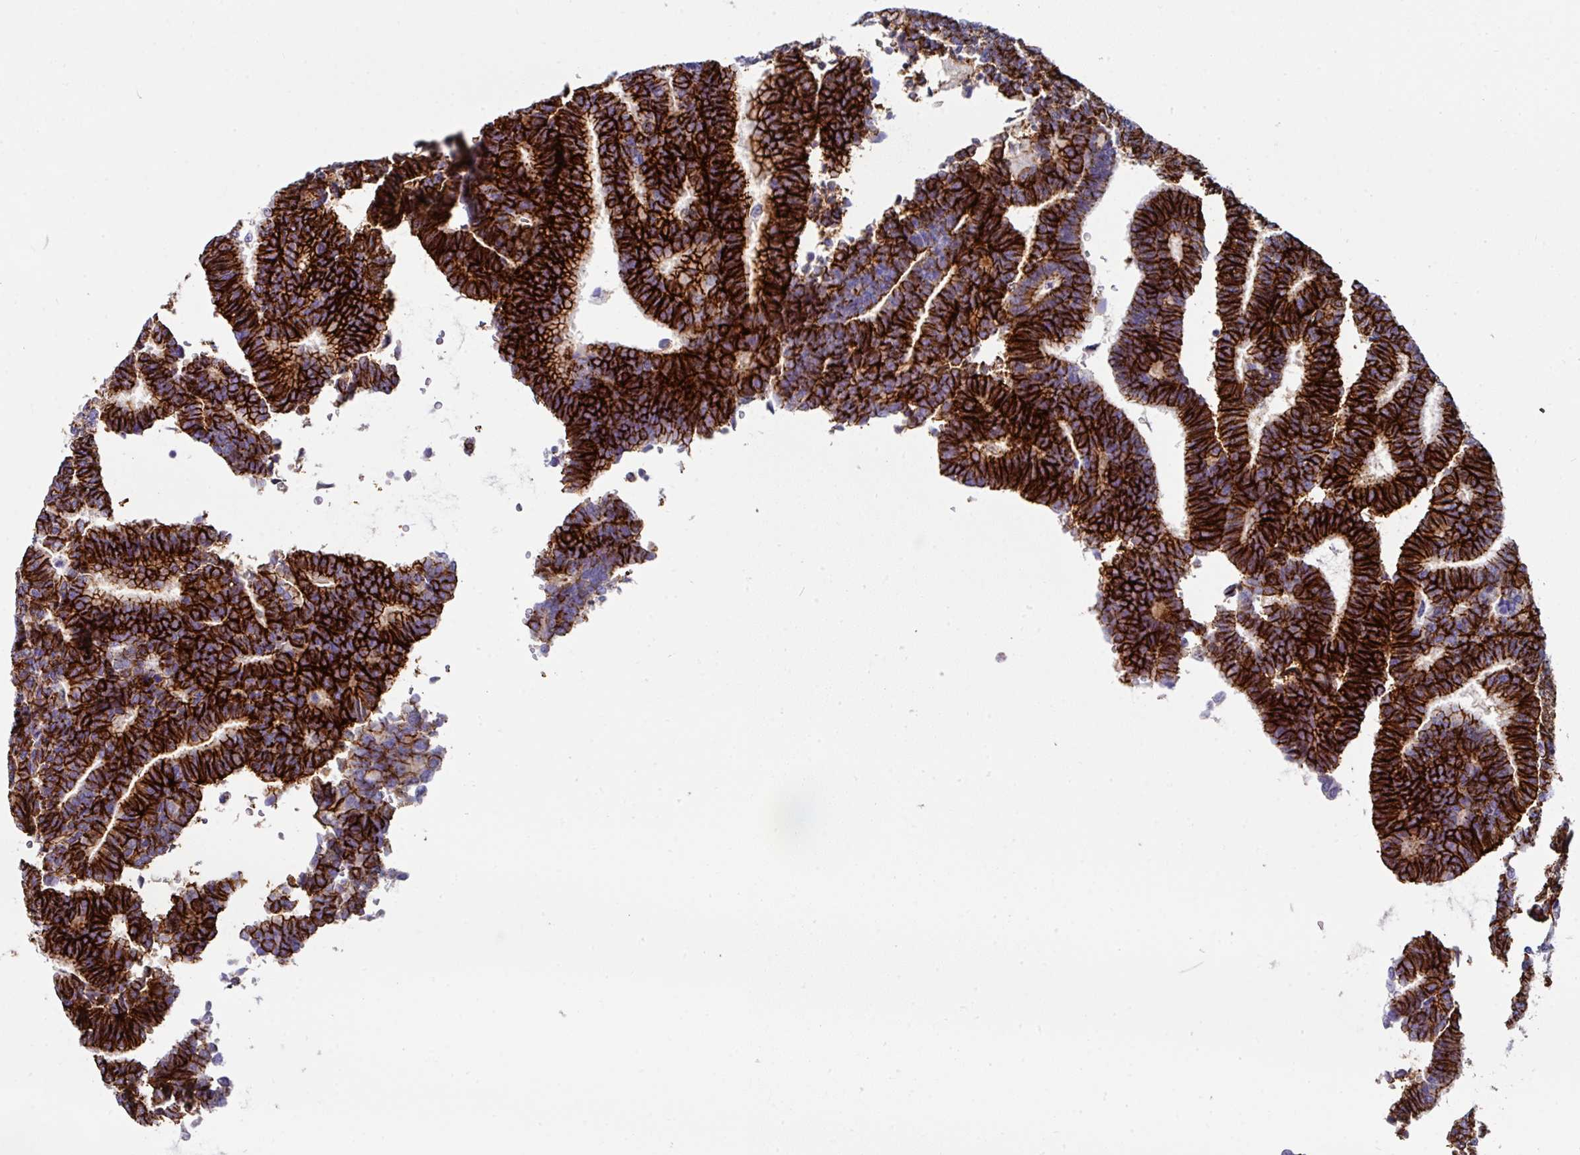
{"staining": {"intensity": "strong", "quantity": ">75%", "location": "cytoplasmic/membranous"}, "tissue": "thyroid cancer", "cell_type": "Tumor cells", "image_type": "cancer", "snomed": [{"axis": "morphology", "description": "Papillary adenocarcinoma, NOS"}, {"axis": "topography", "description": "Thyroid gland"}], "caption": "Strong cytoplasmic/membranous protein staining is appreciated in approximately >75% of tumor cells in thyroid cancer (papillary adenocarcinoma). (Stains: DAB (3,3'-diaminobenzidine) in brown, nuclei in blue, Microscopy: brightfield microscopy at high magnification).", "gene": "CLDN1", "patient": {"sex": "female", "age": 35}}